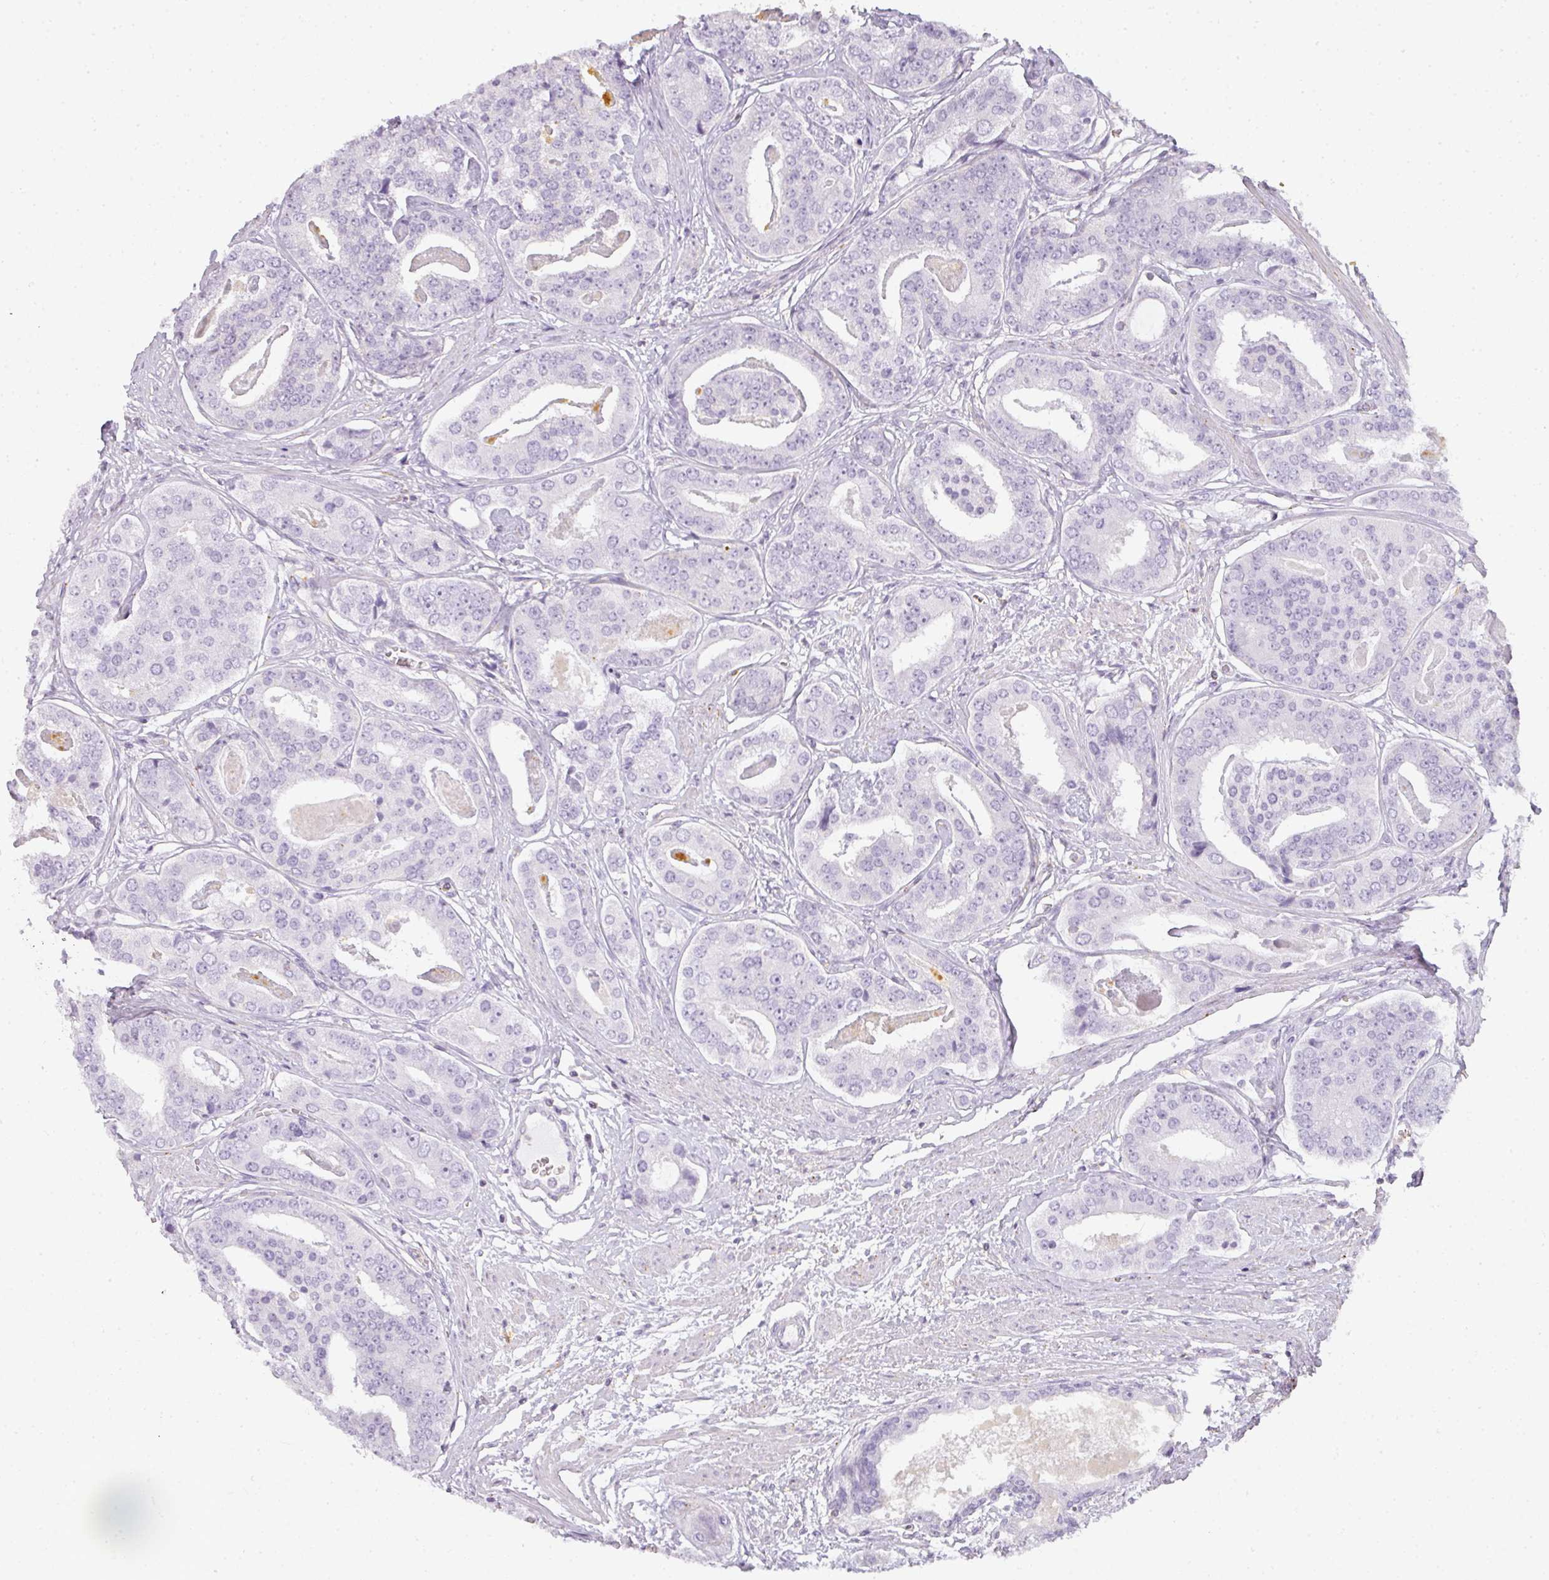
{"staining": {"intensity": "negative", "quantity": "none", "location": "none"}, "tissue": "prostate cancer", "cell_type": "Tumor cells", "image_type": "cancer", "snomed": [{"axis": "morphology", "description": "Adenocarcinoma, High grade"}, {"axis": "topography", "description": "Prostate"}], "caption": "The micrograph reveals no significant expression in tumor cells of prostate cancer (adenocarcinoma (high-grade)).", "gene": "TMEM42", "patient": {"sex": "male", "age": 71}}